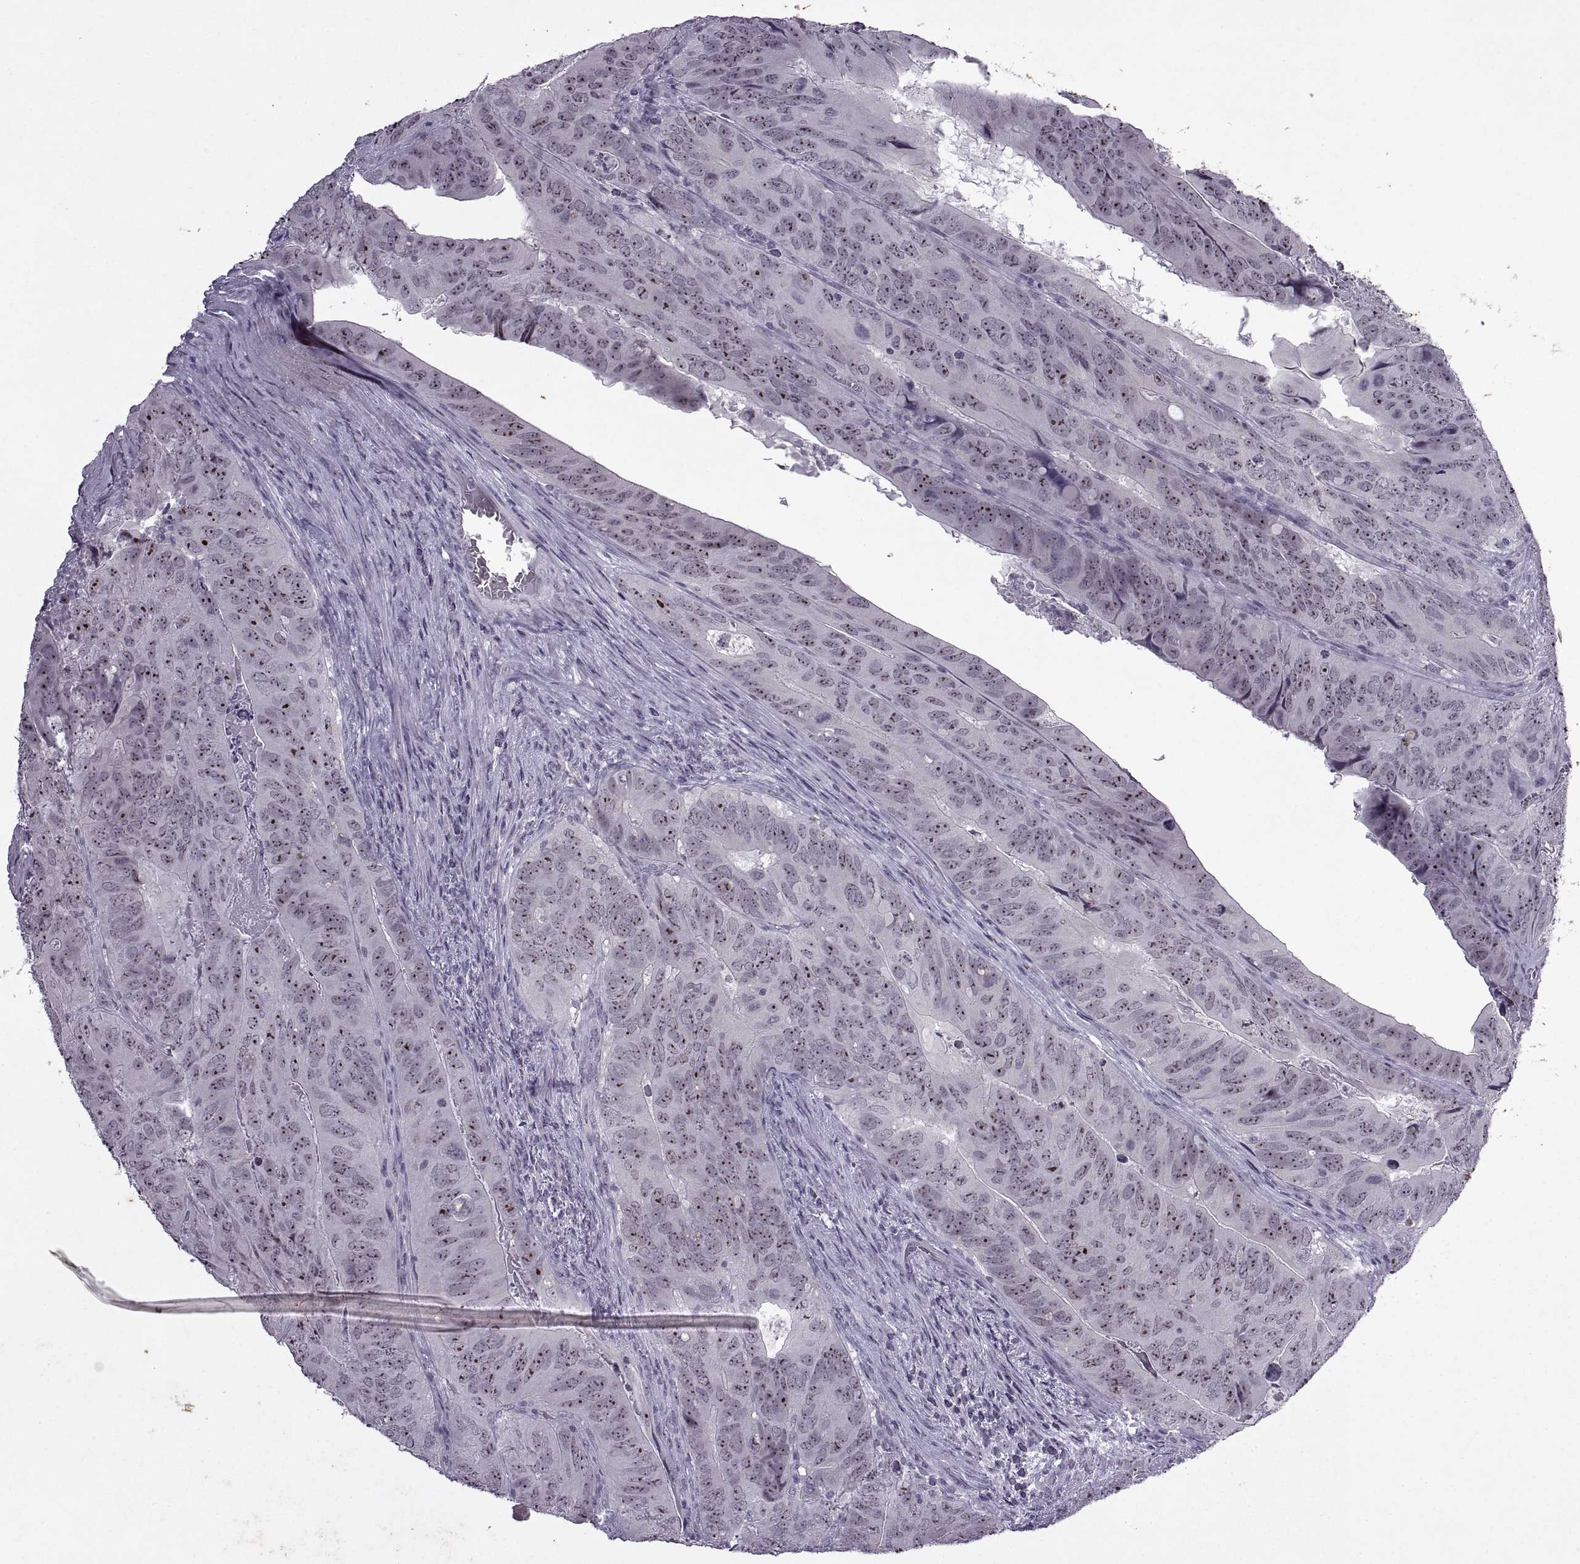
{"staining": {"intensity": "strong", "quantity": ">75%", "location": "nuclear"}, "tissue": "colorectal cancer", "cell_type": "Tumor cells", "image_type": "cancer", "snomed": [{"axis": "morphology", "description": "Adenocarcinoma, NOS"}, {"axis": "topography", "description": "Colon"}], "caption": "A brown stain shows strong nuclear expression of a protein in colorectal cancer tumor cells.", "gene": "SINHCAF", "patient": {"sex": "male", "age": 79}}